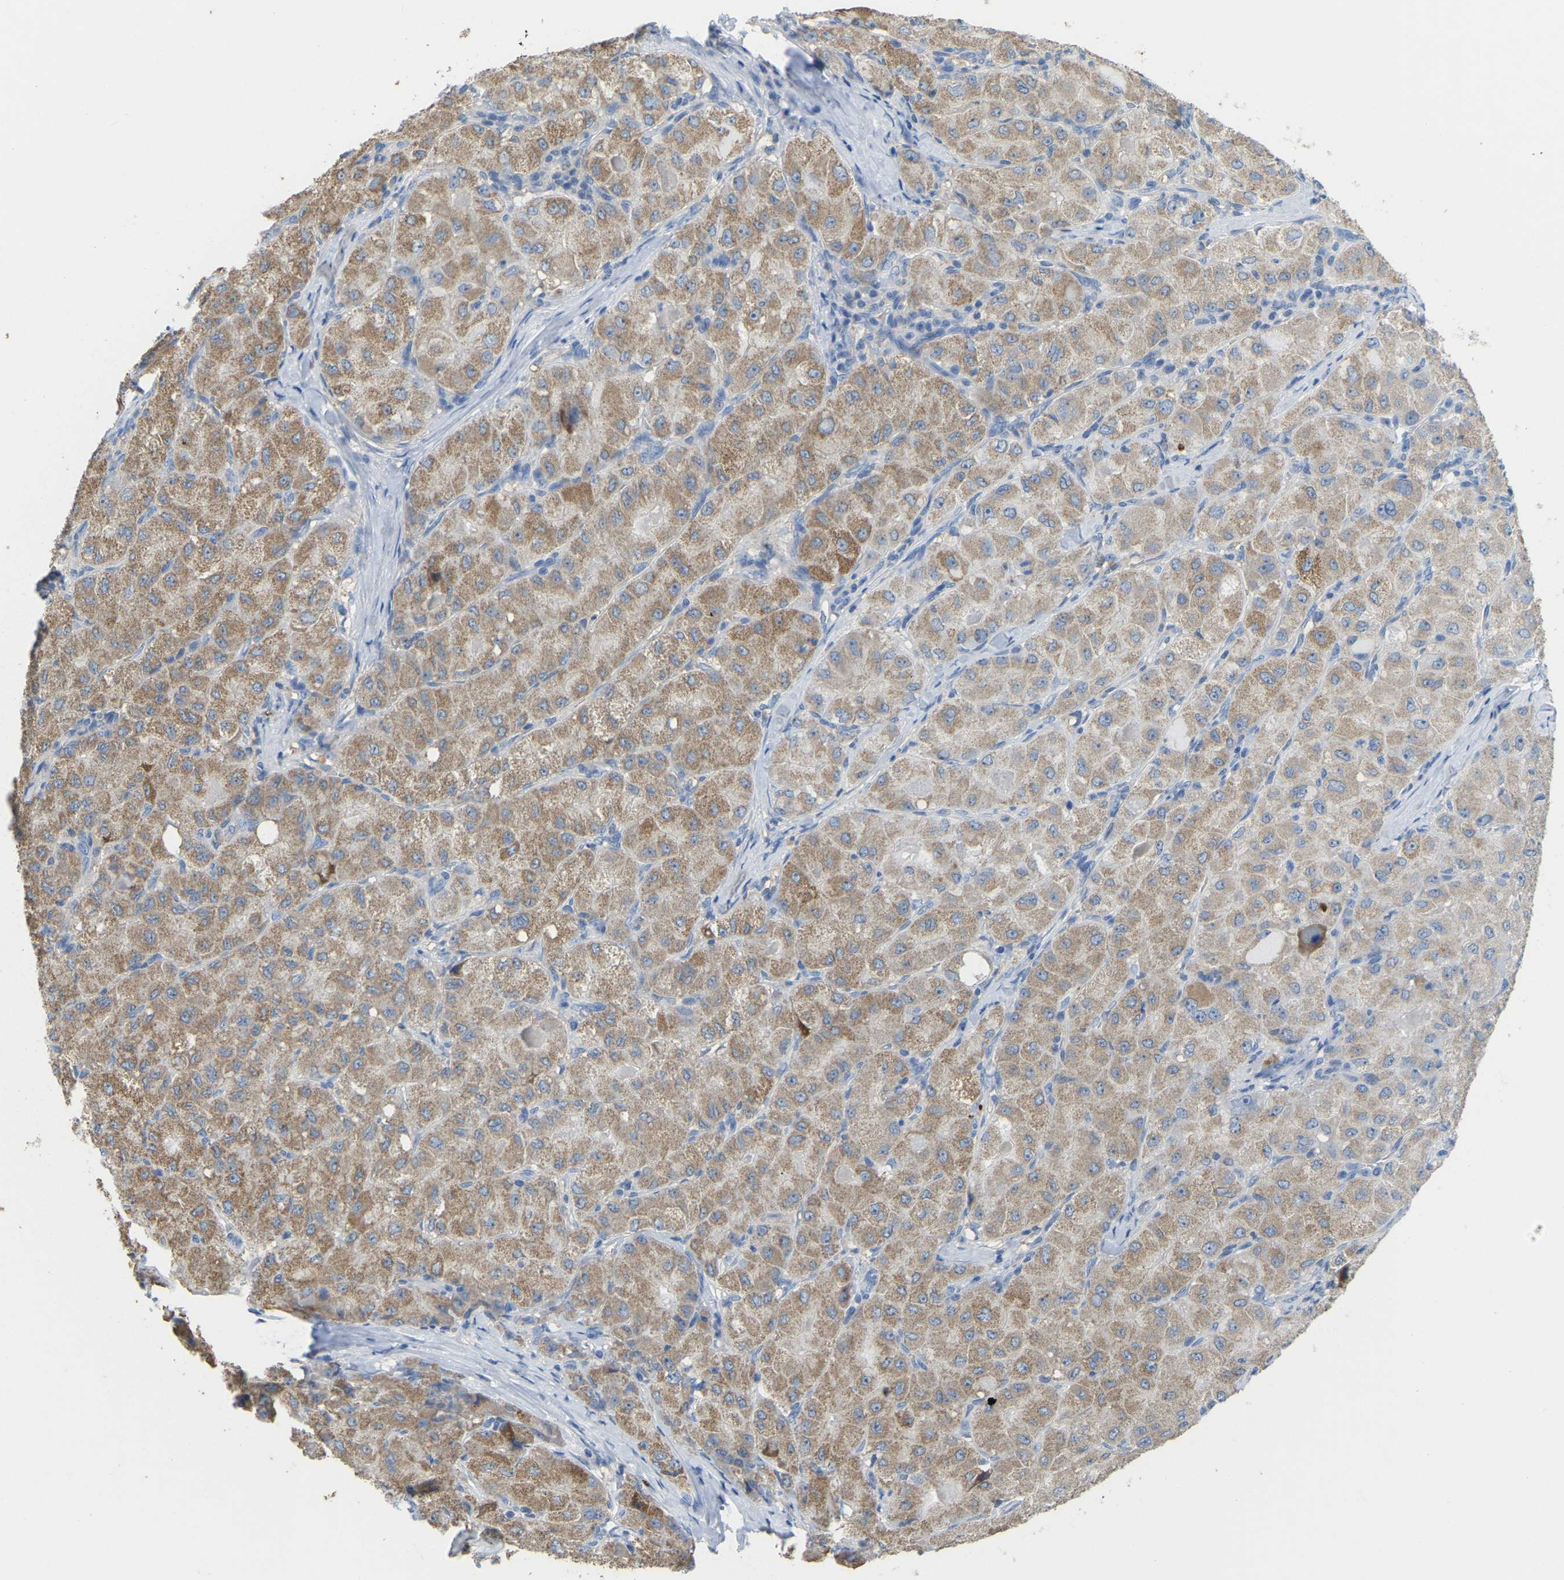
{"staining": {"intensity": "moderate", "quantity": ">75%", "location": "cytoplasmic/membranous"}, "tissue": "liver cancer", "cell_type": "Tumor cells", "image_type": "cancer", "snomed": [{"axis": "morphology", "description": "Carcinoma, Hepatocellular, NOS"}, {"axis": "topography", "description": "Liver"}], "caption": "Immunohistochemical staining of human hepatocellular carcinoma (liver) displays moderate cytoplasmic/membranous protein positivity in about >75% of tumor cells. Nuclei are stained in blue.", "gene": "SERPINB5", "patient": {"sex": "male", "age": 80}}